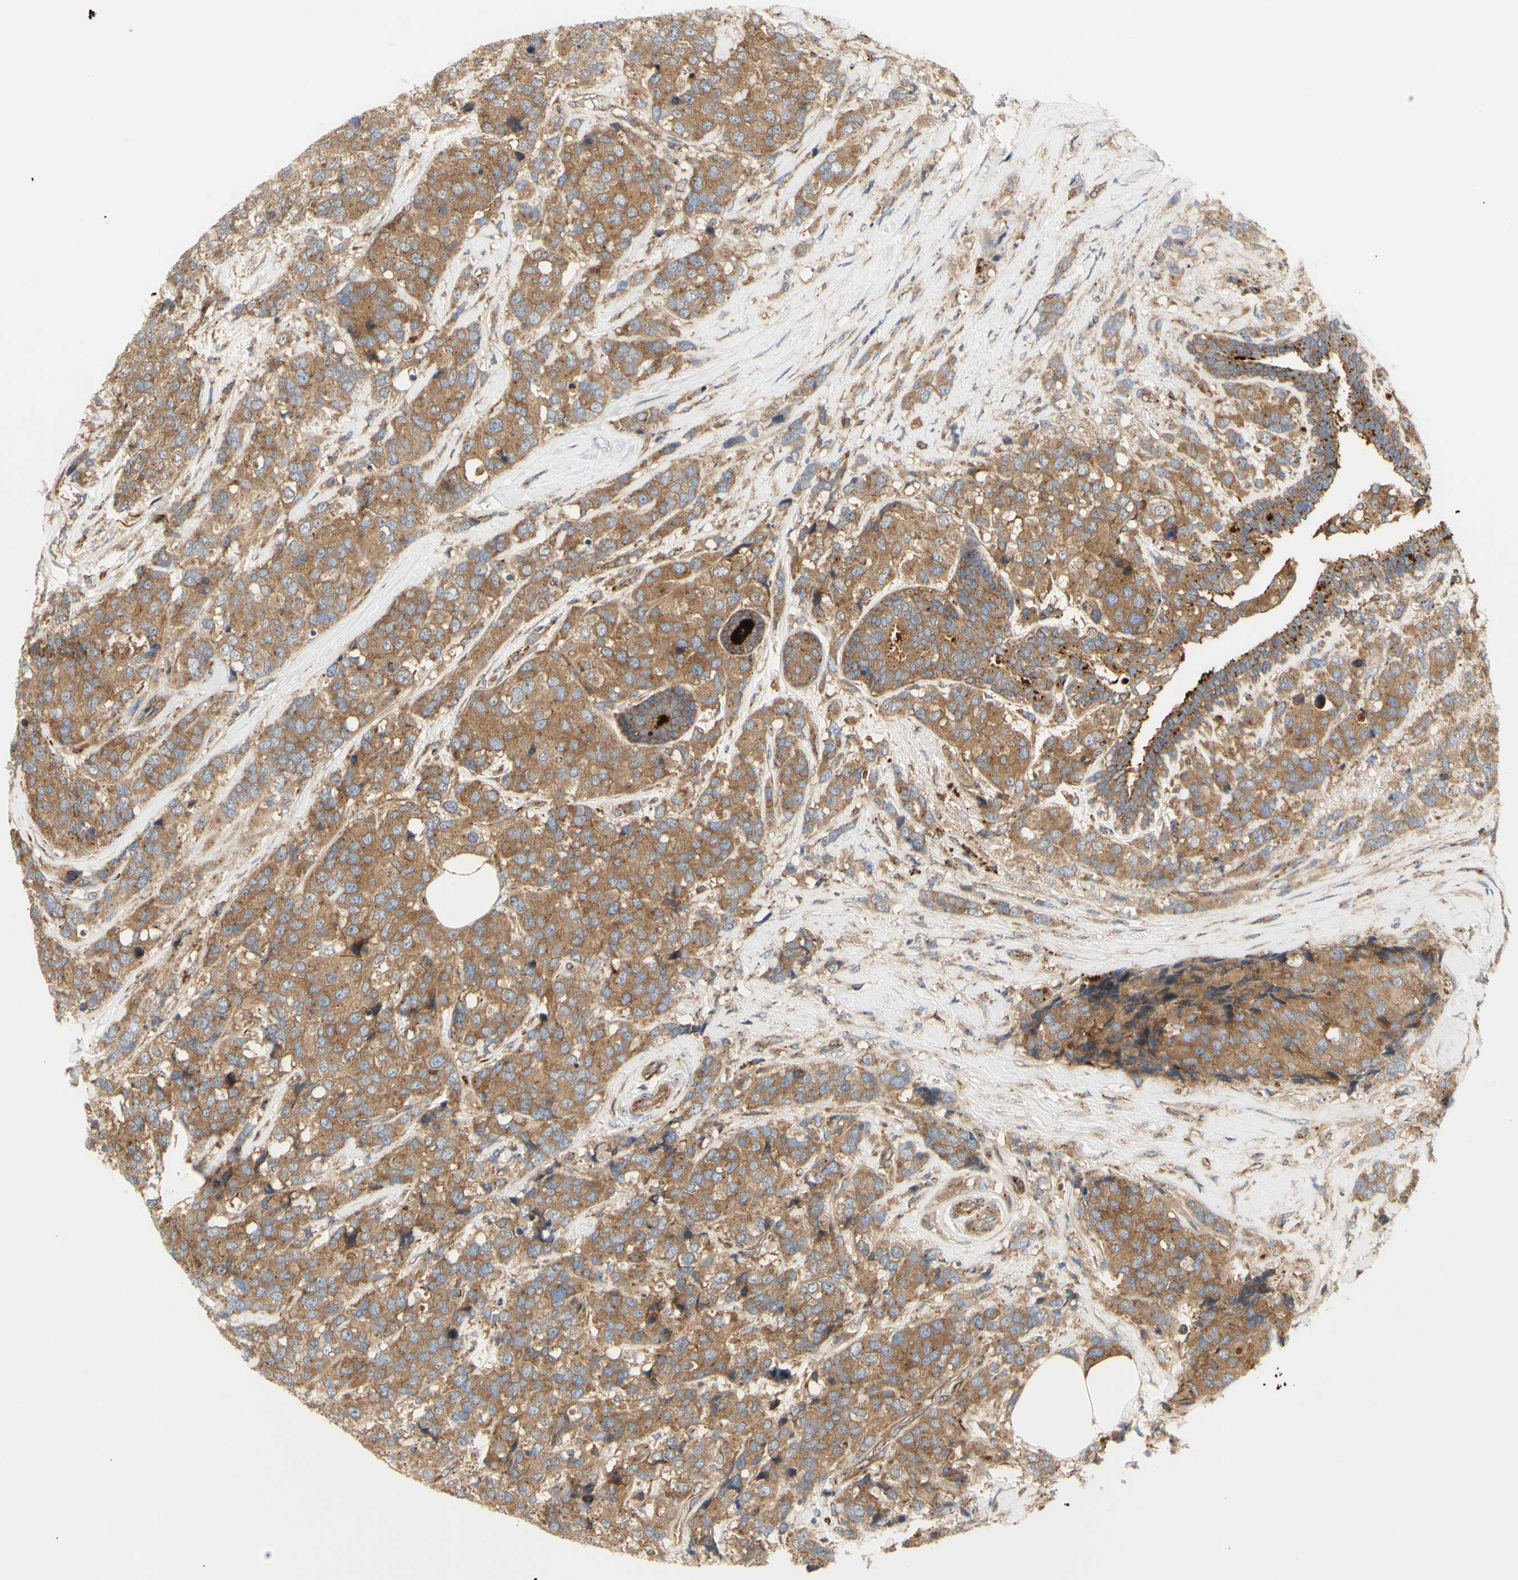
{"staining": {"intensity": "moderate", "quantity": ">75%", "location": "cytoplasmic/membranous"}, "tissue": "breast cancer", "cell_type": "Tumor cells", "image_type": "cancer", "snomed": [{"axis": "morphology", "description": "Lobular carcinoma"}, {"axis": "topography", "description": "Breast"}], "caption": "IHC of human breast lobular carcinoma demonstrates medium levels of moderate cytoplasmic/membranous positivity in approximately >75% of tumor cells.", "gene": "TUBG2", "patient": {"sex": "female", "age": 59}}